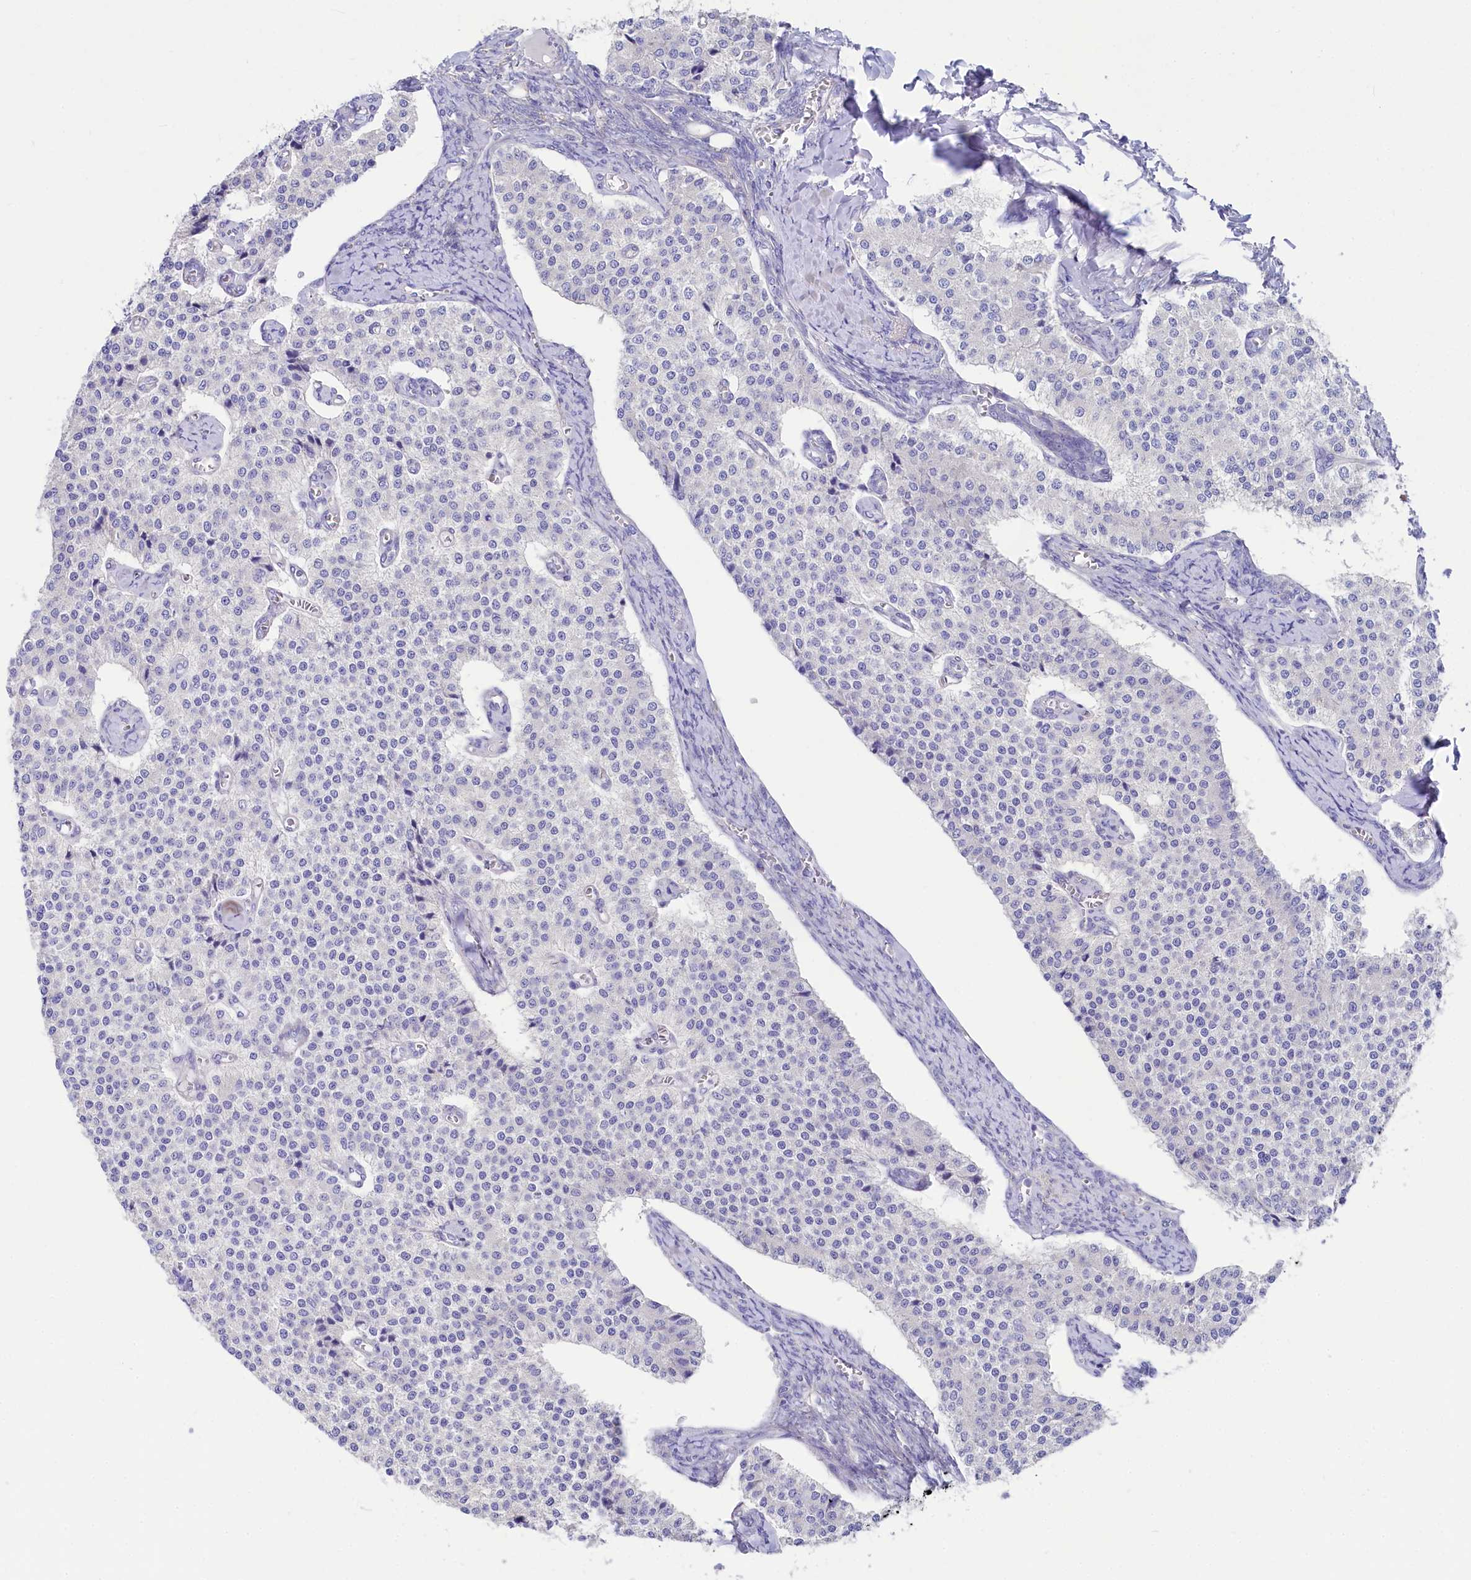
{"staining": {"intensity": "negative", "quantity": "none", "location": "none"}, "tissue": "carcinoid", "cell_type": "Tumor cells", "image_type": "cancer", "snomed": [{"axis": "morphology", "description": "Carcinoid, malignant, NOS"}, {"axis": "topography", "description": "Colon"}], "caption": "Micrograph shows no significant protein positivity in tumor cells of malignant carcinoid.", "gene": "VPS26B", "patient": {"sex": "female", "age": 52}}